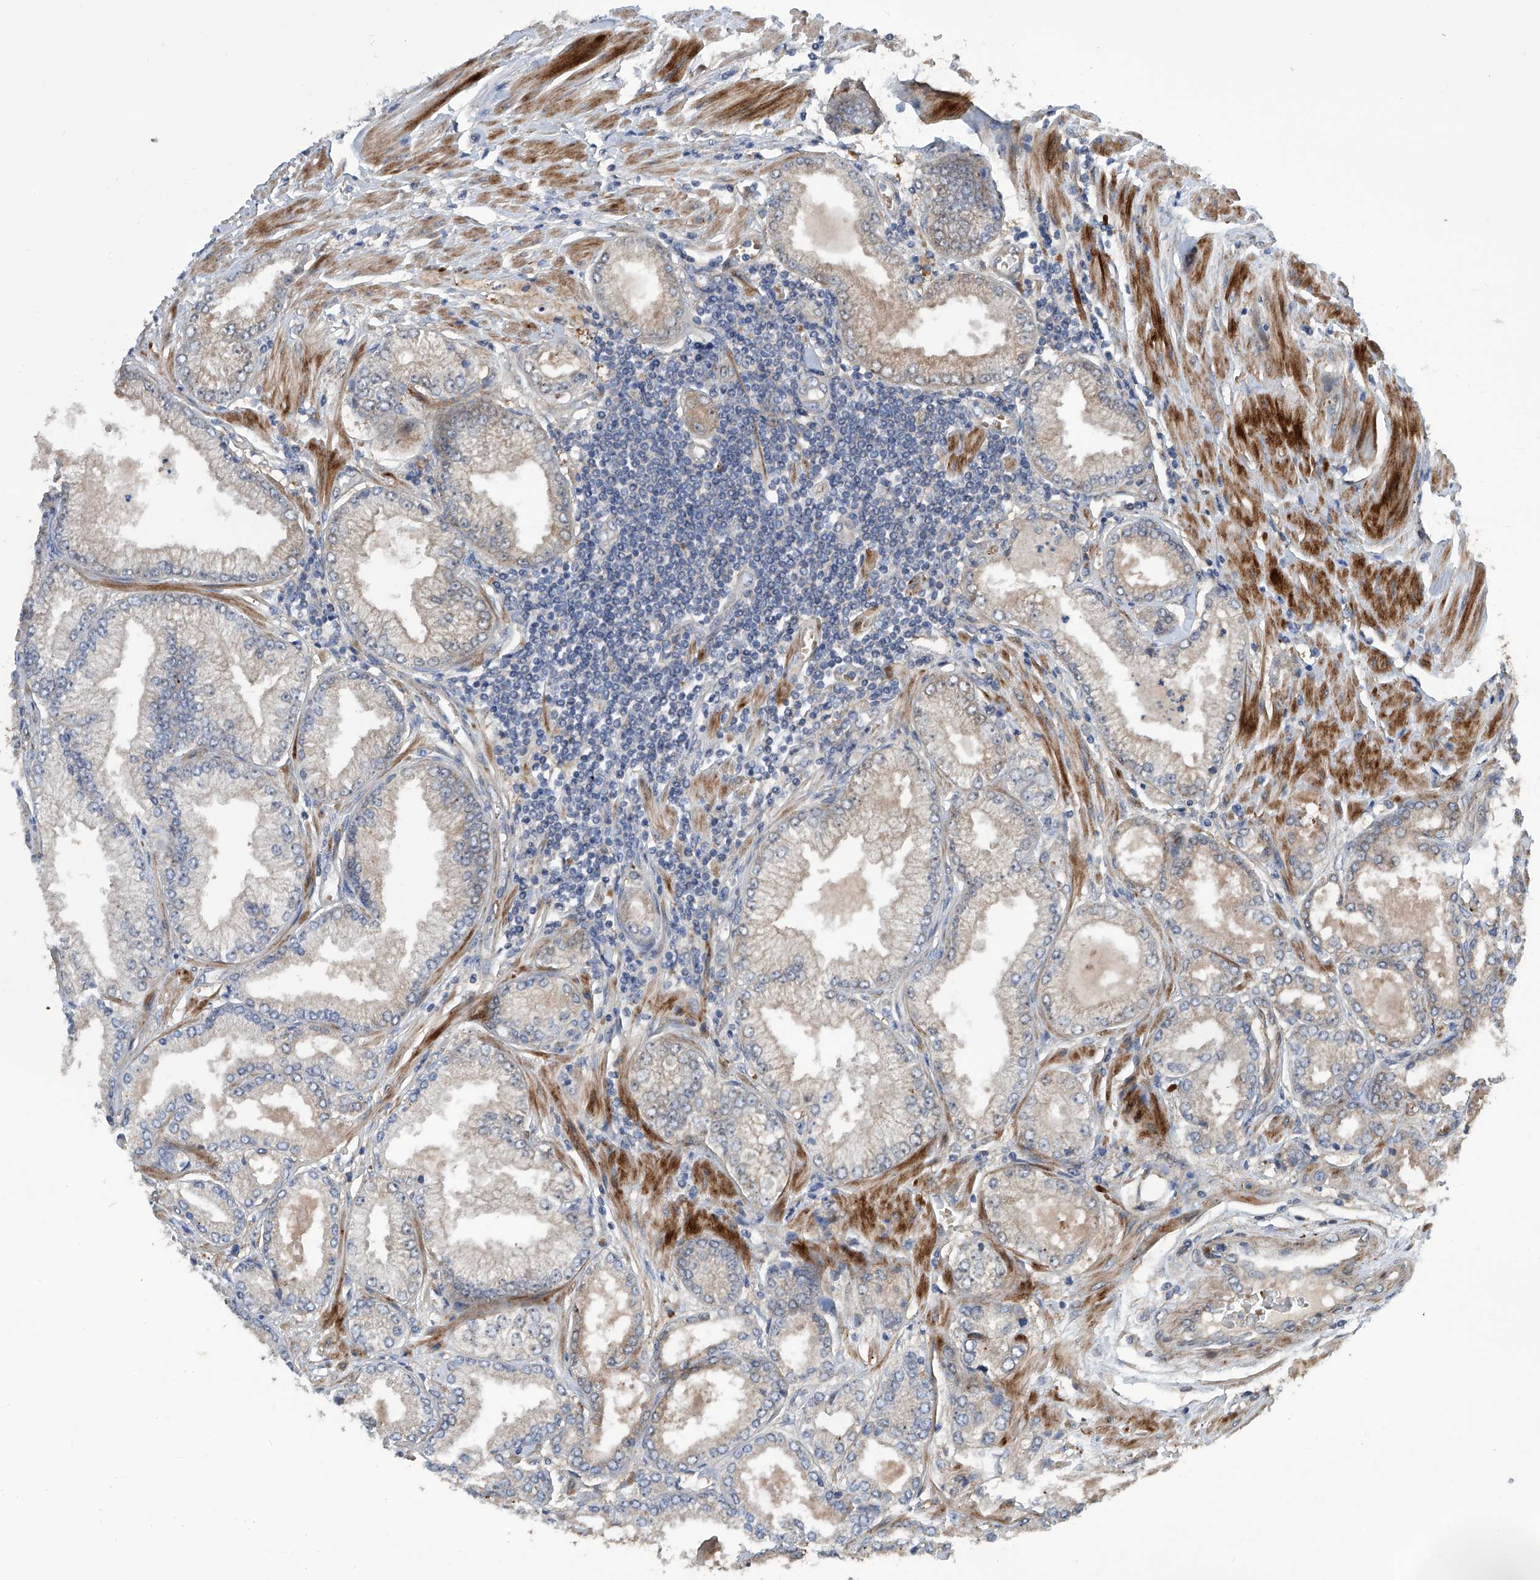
{"staining": {"intensity": "weak", "quantity": "<25%", "location": "cytoplasmic/membranous"}, "tissue": "prostate cancer", "cell_type": "Tumor cells", "image_type": "cancer", "snomed": [{"axis": "morphology", "description": "Adenocarcinoma, Low grade"}, {"axis": "topography", "description": "Prostate"}], "caption": "The image reveals no staining of tumor cells in prostate cancer. (DAB (3,3'-diaminobenzidine) IHC with hematoxylin counter stain).", "gene": "USF3", "patient": {"sex": "male", "age": 62}}